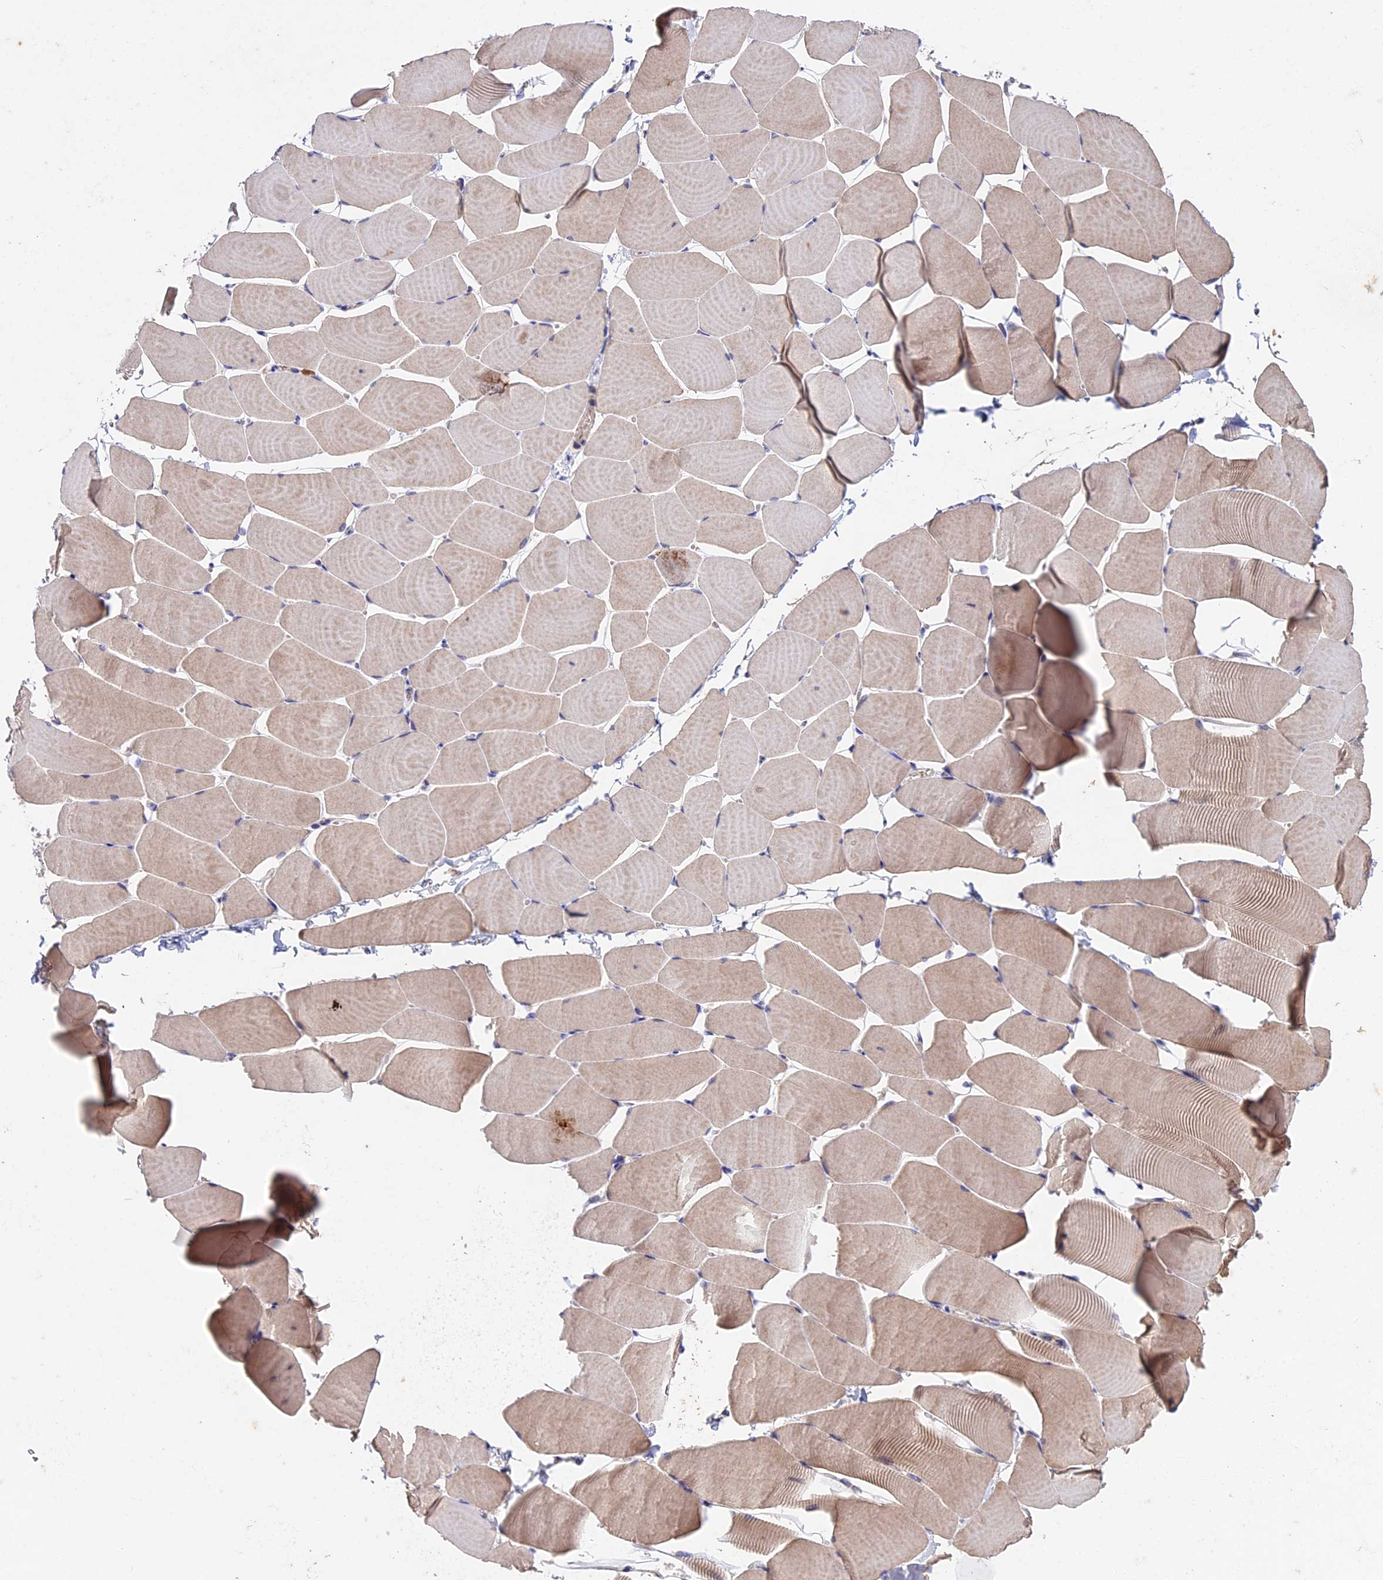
{"staining": {"intensity": "weak", "quantity": "25%-75%", "location": "cytoplasmic/membranous"}, "tissue": "skeletal muscle", "cell_type": "Myocytes", "image_type": "normal", "snomed": [{"axis": "morphology", "description": "Normal tissue, NOS"}, {"axis": "topography", "description": "Skeletal muscle"}], "caption": "Immunohistochemical staining of benign skeletal muscle demonstrates low levels of weak cytoplasmic/membranous staining in approximately 25%-75% of myocytes. (Stains: DAB in brown, nuclei in blue, Microscopy: brightfield microscopy at high magnification).", "gene": "RNF17", "patient": {"sex": "male", "age": 25}}